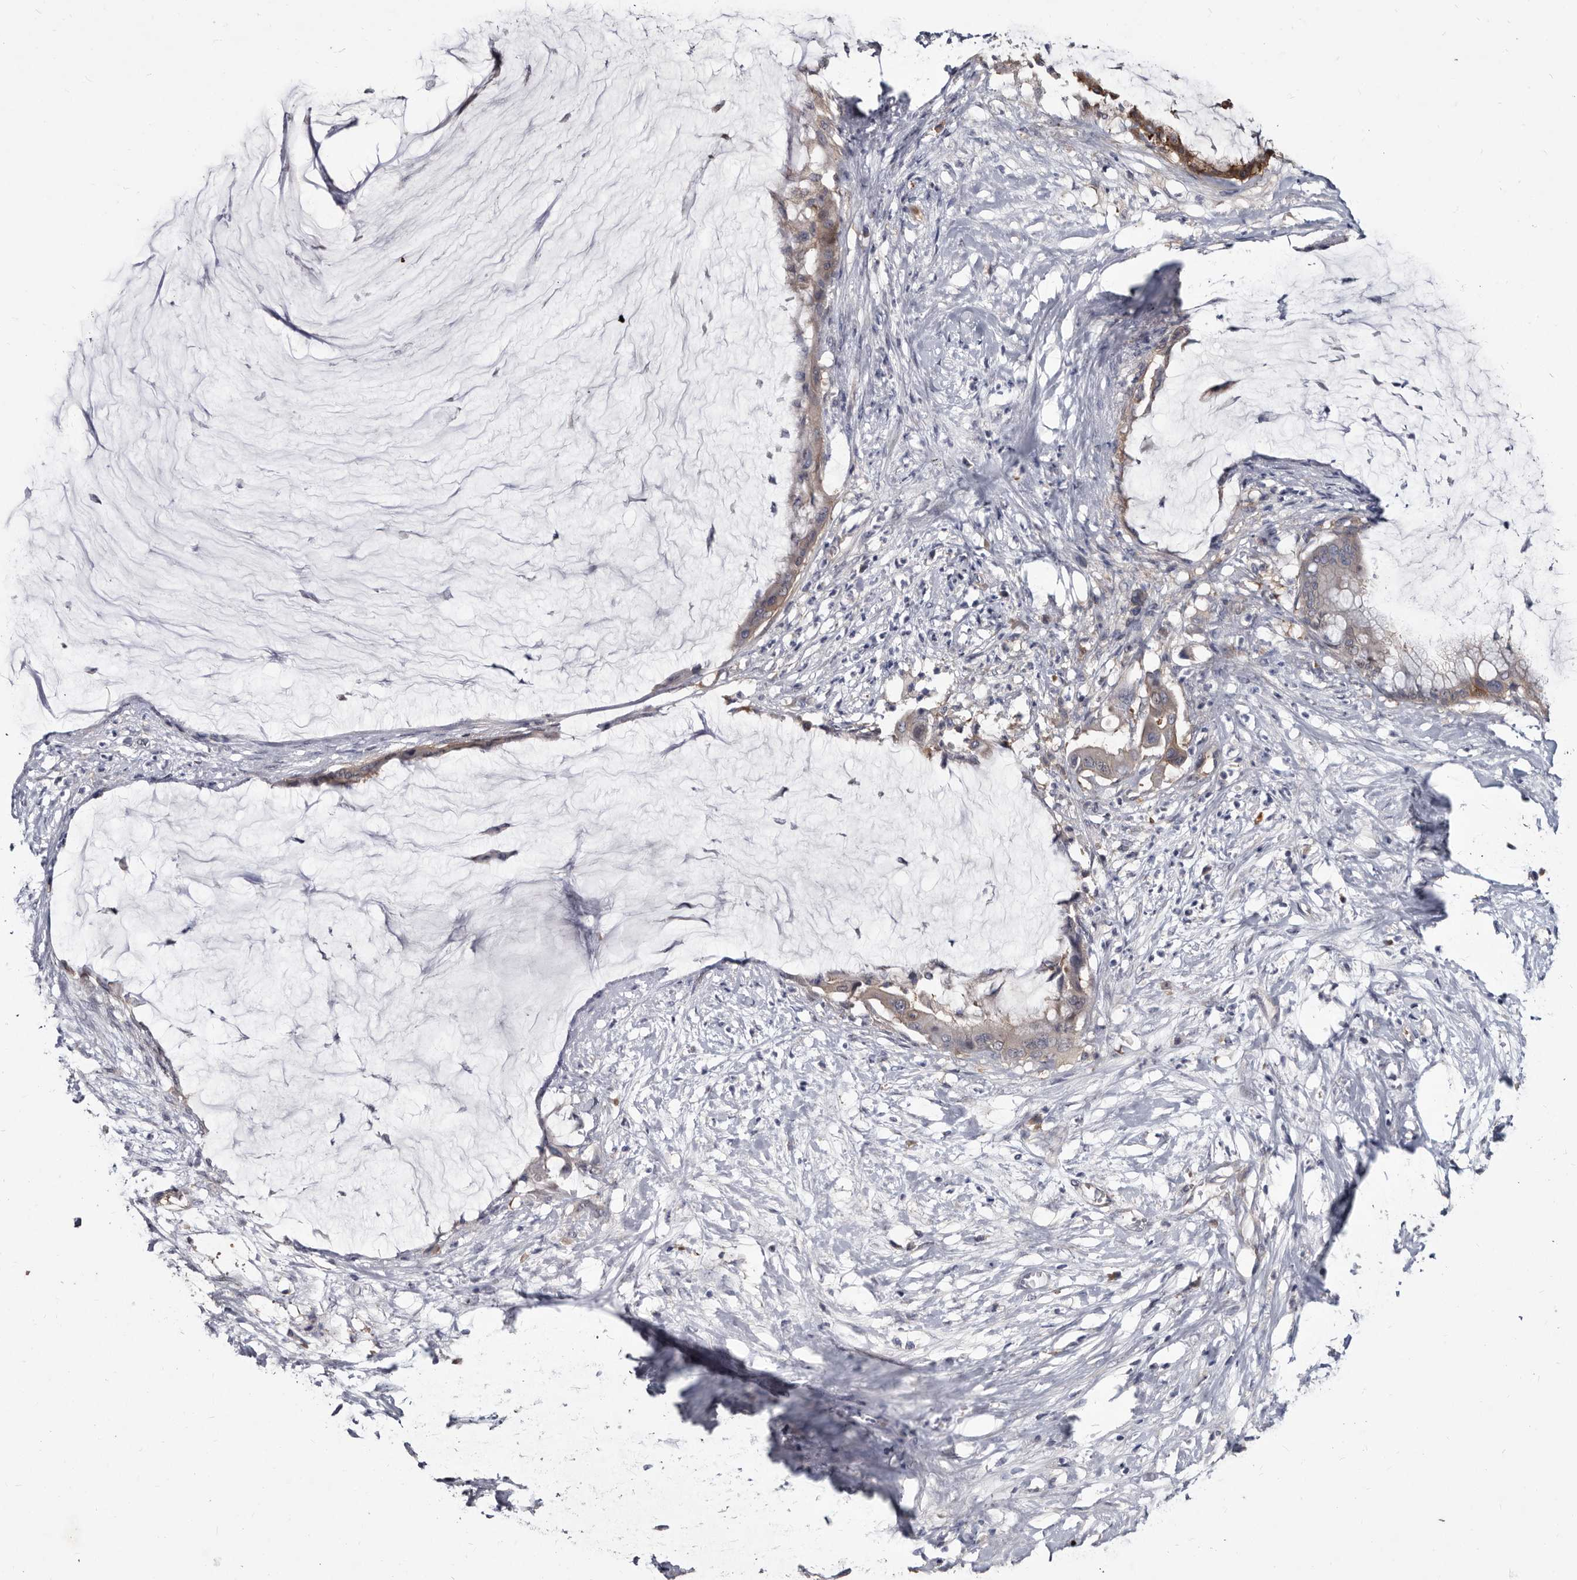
{"staining": {"intensity": "moderate", "quantity": "<25%", "location": "cytoplasmic/membranous"}, "tissue": "pancreatic cancer", "cell_type": "Tumor cells", "image_type": "cancer", "snomed": [{"axis": "morphology", "description": "Adenocarcinoma, NOS"}, {"axis": "topography", "description": "Pancreas"}], "caption": "Brown immunohistochemical staining in adenocarcinoma (pancreatic) exhibits moderate cytoplasmic/membranous staining in about <25% of tumor cells.", "gene": "ABCF2", "patient": {"sex": "male", "age": 41}}